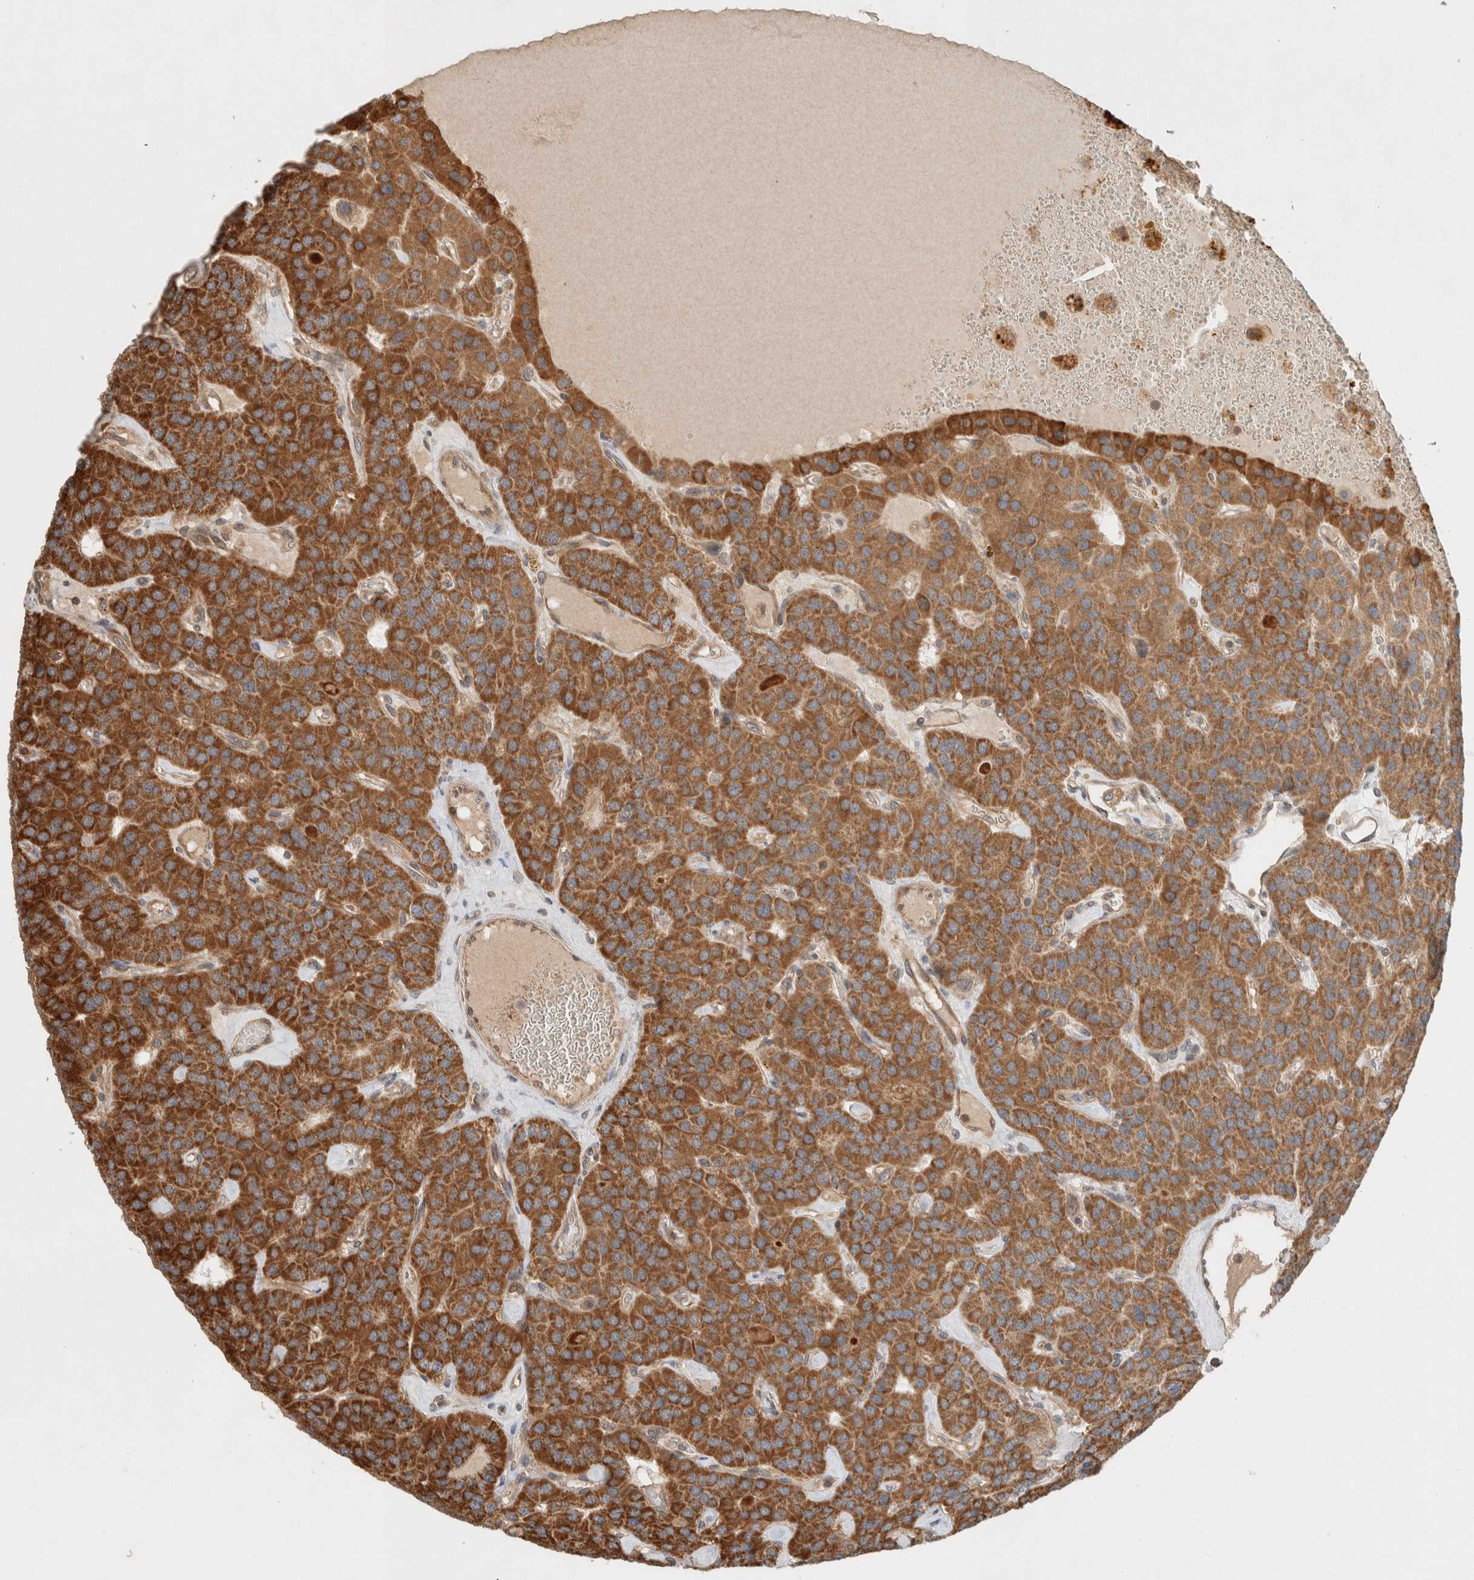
{"staining": {"intensity": "strong", "quantity": ">75%", "location": "cytoplasmic/membranous"}, "tissue": "parathyroid gland", "cell_type": "Glandular cells", "image_type": "normal", "snomed": [{"axis": "morphology", "description": "Normal tissue, NOS"}, {"axis": "morphology", "description": "Adenoma, NOS"}, {"axis": "topography", "description": "Parathyroid gland"}], "caption": "IHC (DAB) staining of benign human parathyroid gland shows strong cytoplasmic/membranous protein expression in about >75% of glandular cells. The staining is performed using DAB (3,3'-diaminobenzidine) brown chromogen to label protein expression. The nuclei are counter-stained blue using hematoxylin.", "gene": "CAAP1", "patient": {"sex": "female", "age": 86}}